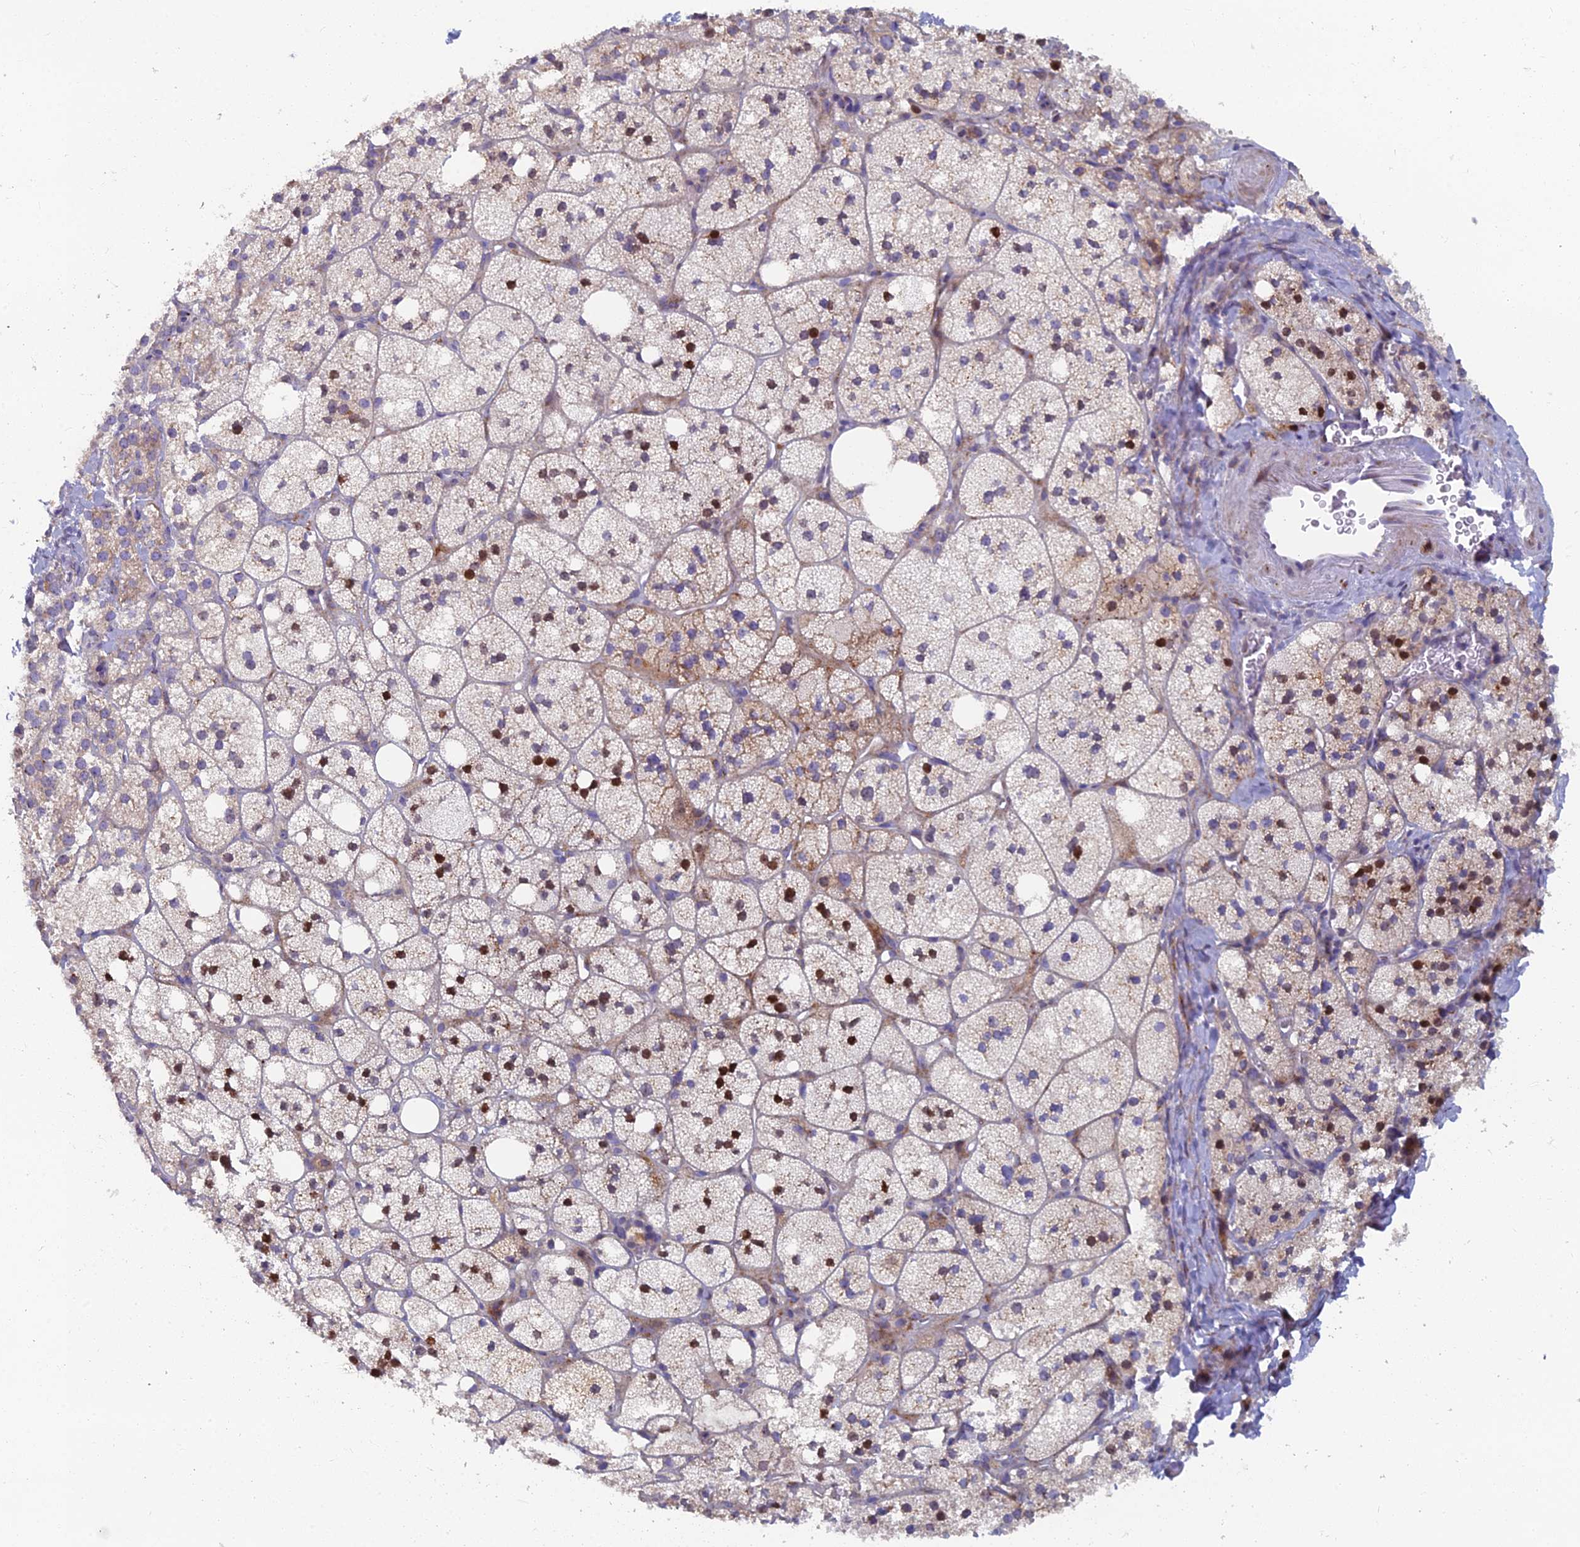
{"staining": {"intensity": "strong", "quantity": "25%-75%", "location": "cytoplasmic/membranous,nuclear"}, "tissue": "adrenal gland", "cell_type": "Glandular cells", "image_type": "normal", "snomed": [{"axis": "morphology", "description": "Normal tissue, NOS"}, {"axis": "topography", "description": "Adrenal gland"}], "caption": "Immunohistochemical staining of normal human adrenal gland demonstrates high levels of strong cytoplasmic/membranous,nuclear expression in about 25%-75% of glandular cells. The staining is performed using DAB (3,3'-diaminobenzidine) brown chromogen to label protein expression. The nuclei are counter-stained blue using hematoxylin.", "gene": "B9D2", "patient": {"sex": "male", "age": 61}}